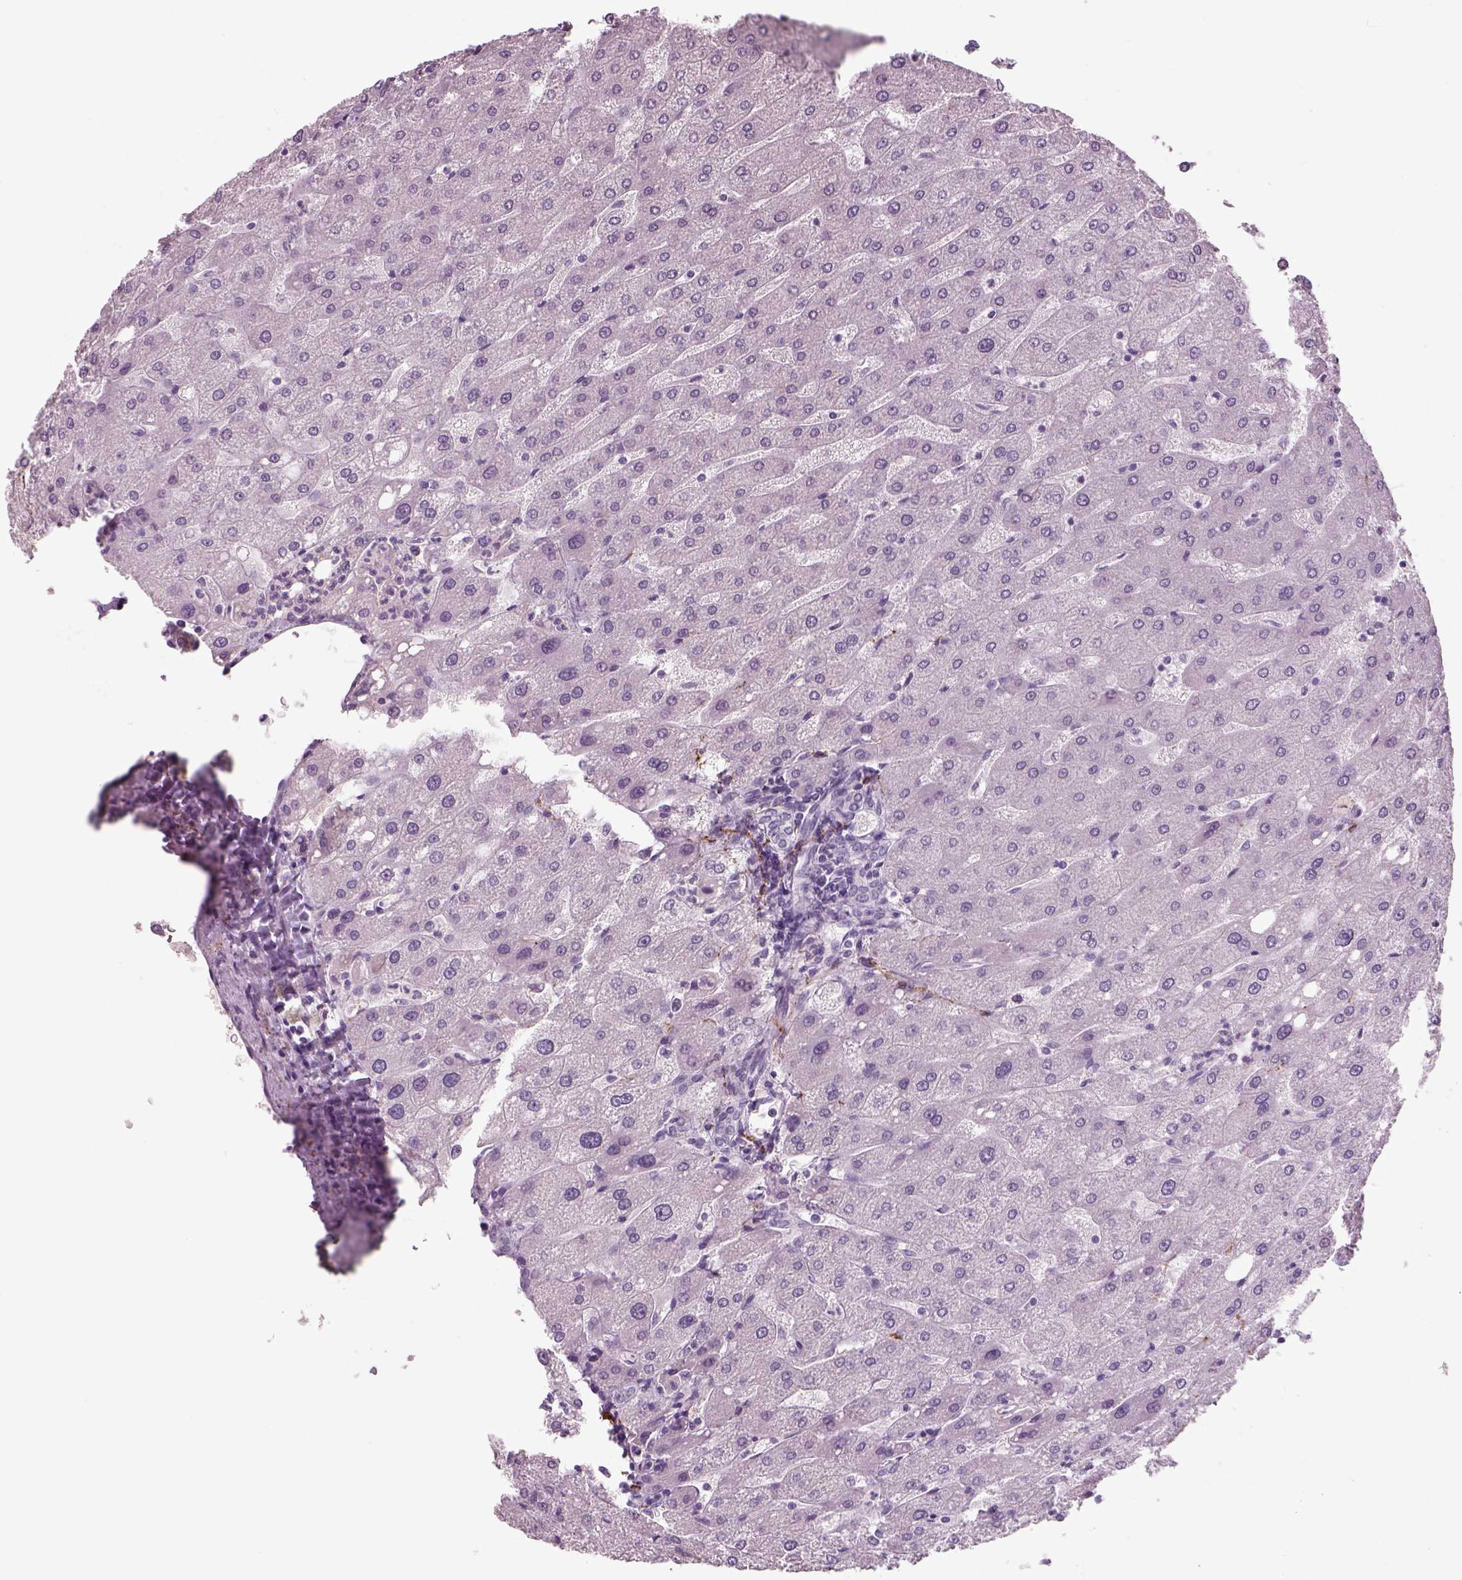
{"staining": {"intensity": "negative", "quantity": "none", "location": "none"}, "tissue": "liver", "cell_type": "Cholangiocytes", "image_type": "normal", "snomed": [{"axis": "morphology", "description": "Normal tissue, NOS"}, {"axis": "topography", "description": "Liver"}], "caption": "Human liver stained for a protein using immunohistochemistry (IHC) shows no staining in cholangiocytes.", "gene": "SLC6A2", "patient": {"sex": "male", "age": 67}}